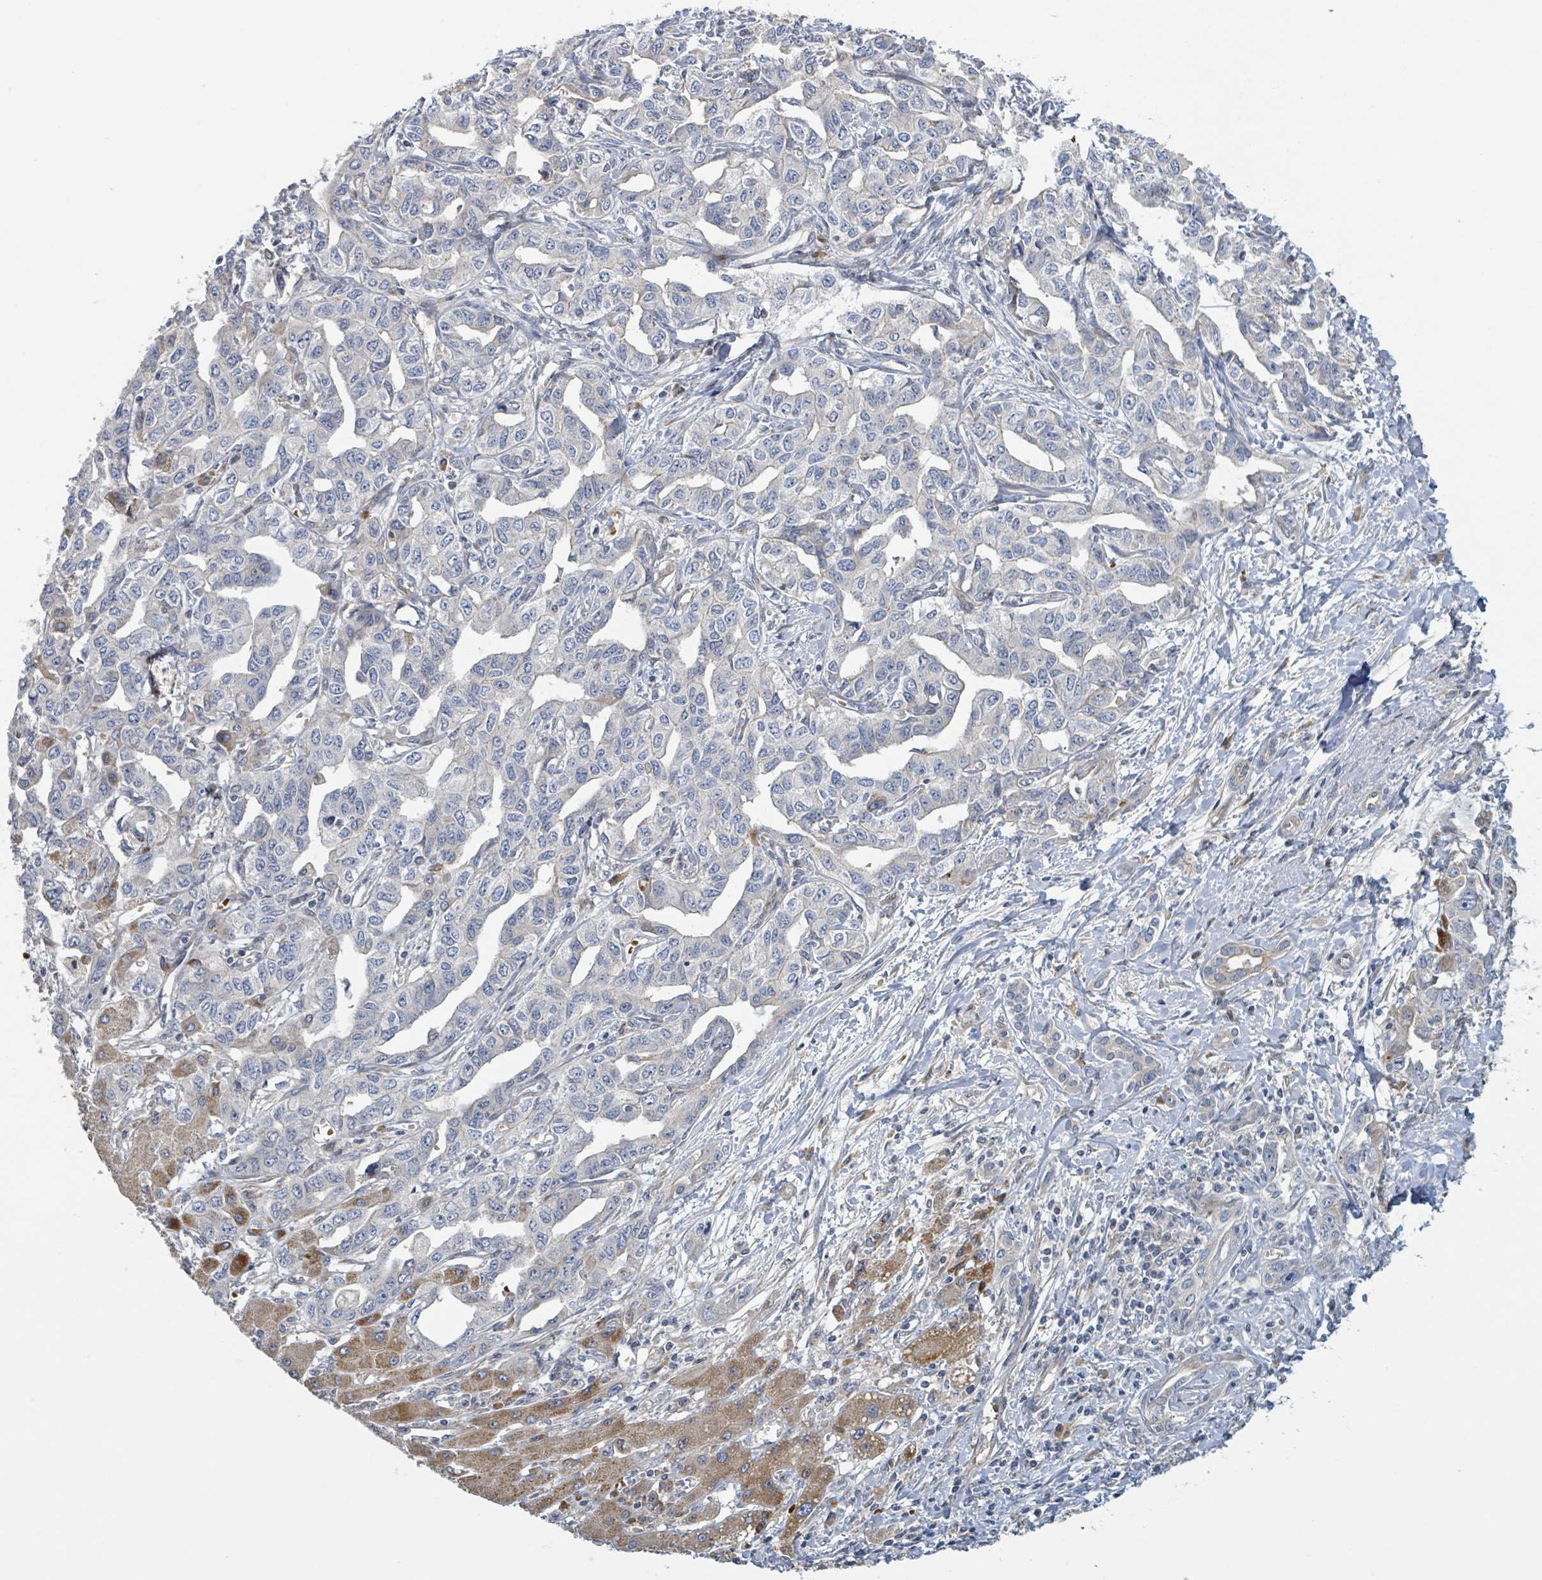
{"staining": {"intensity": "negative", "quantity": "none", "location": "none"}, "tissue": "liver cancer", "cell_type": "Tumor cells", "image_type": "cancer", "snomed": [{"axis": "morphology", "description": "Cholangiocarcinoma"}, {"axis": "topography", "description": "Liver"}], "caption": "The image exhibits no staining of tumor cells in cholangiocarcinoma (liver).", "gene": "CFAP210", "patient": {"sex": "male", "age": 59}}